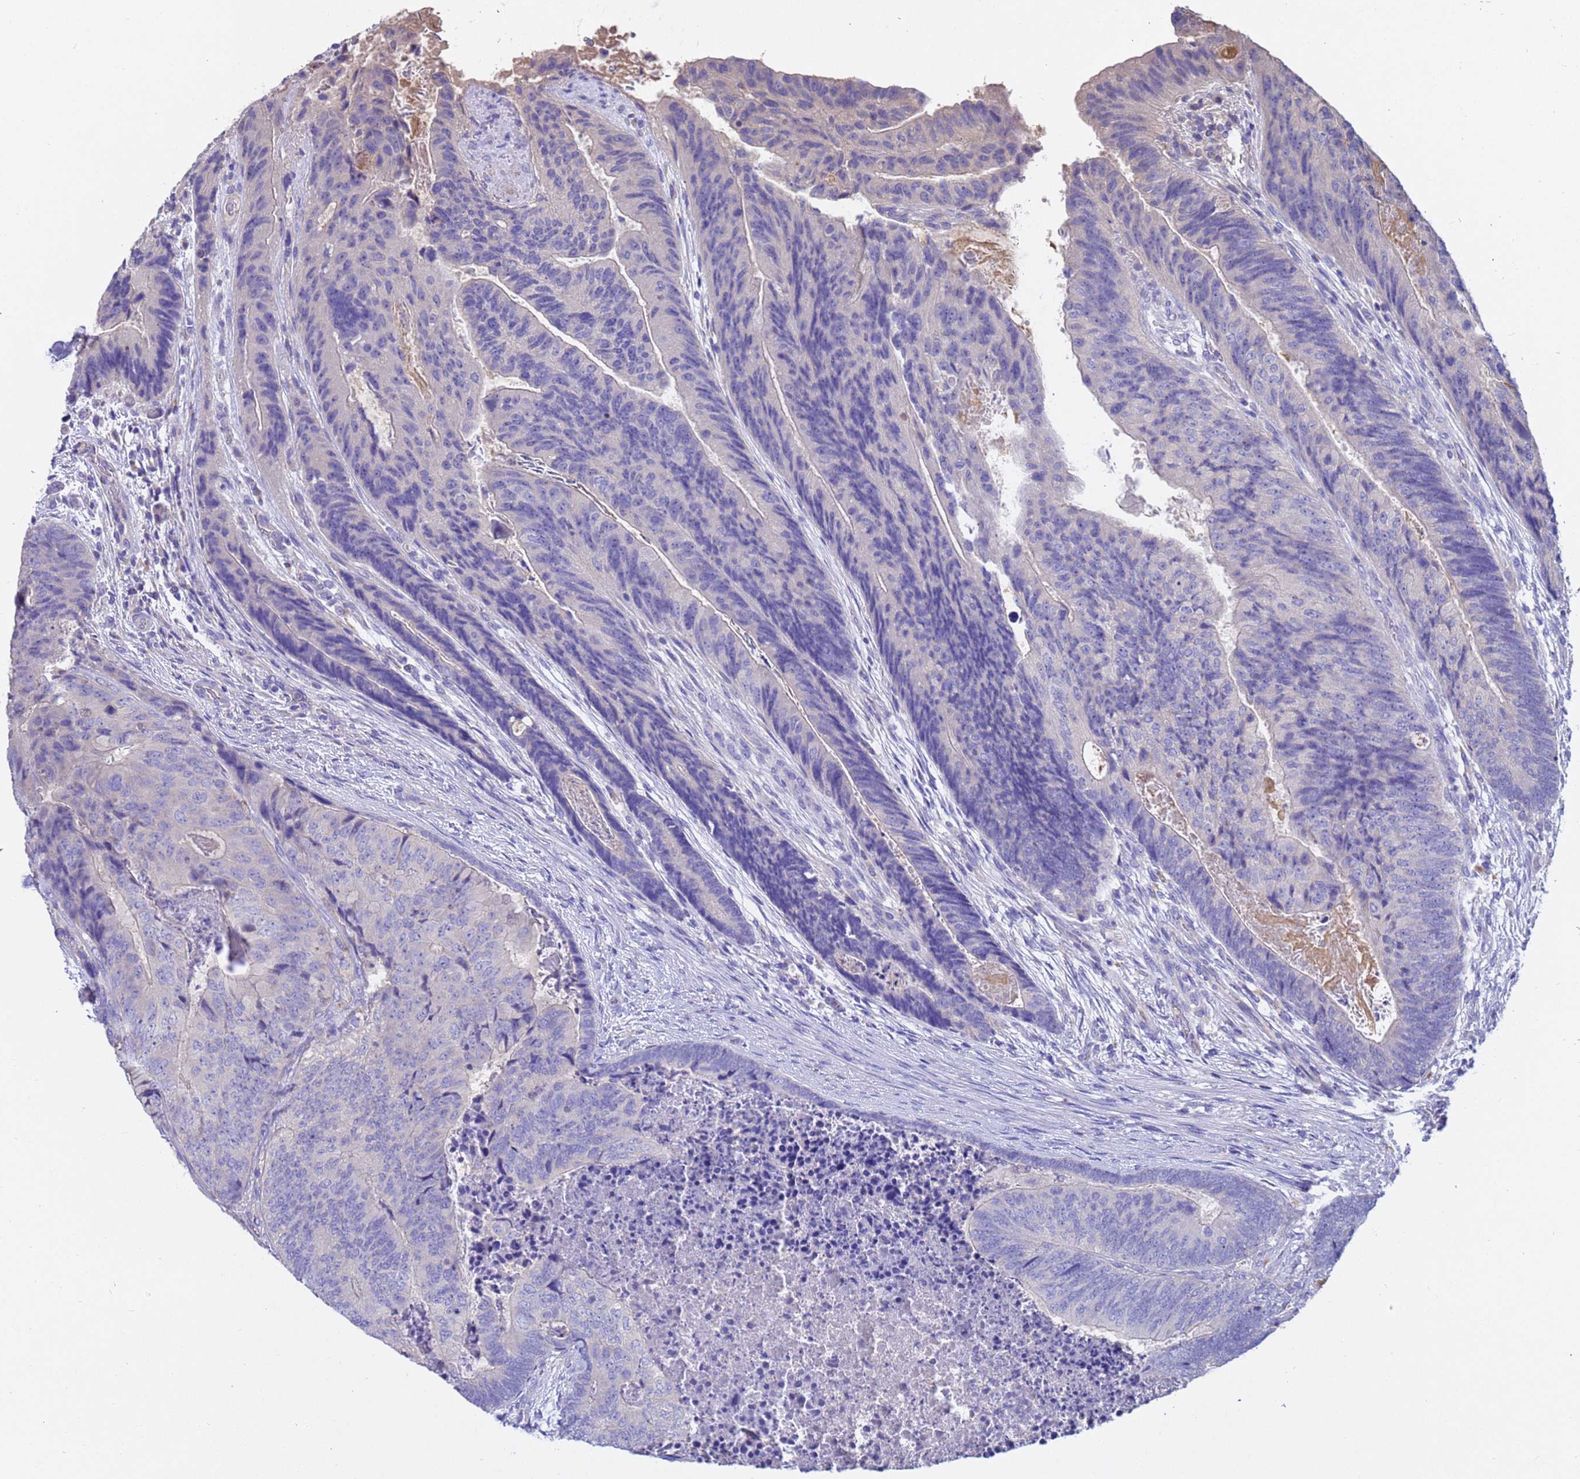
{"staining": {"intensity": "negative", "quantity": "none", "location": "none"}, "tissue": "colorectal cancer", "cell_type": "Tumor cells", "image_type": "cancer", "snomed": [{"axis": "morphology", "description": "Adenocarcinoma, NOS"}, {"axis": "topography", "description": "Colon"}], "caption": "Protein analysis of colorectal cancer (adenocarcinoma) demonstrates no significant positivity in tumor cells.", "gene": "SRL", "patient": {"sex": "female", "age": 67}}